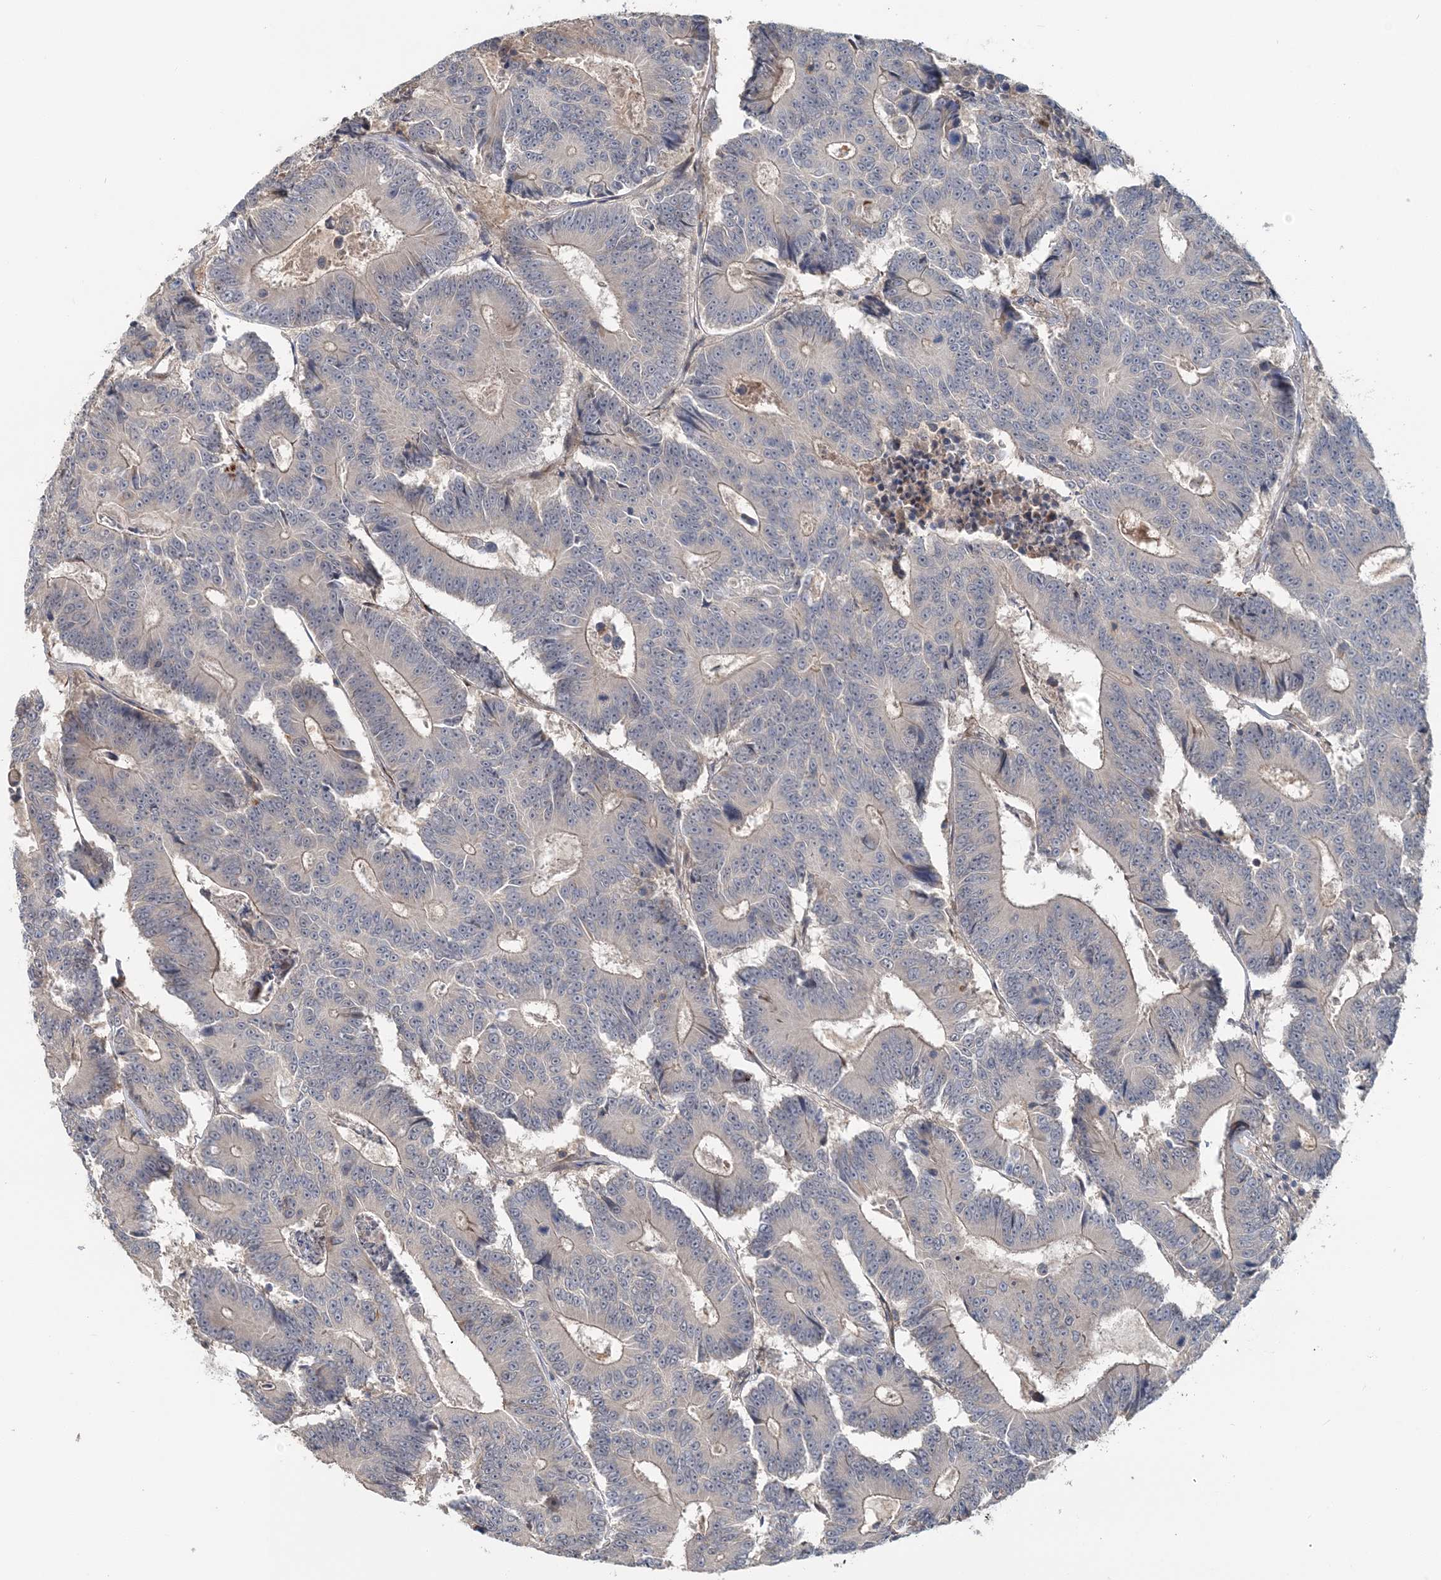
{"staining": {"intensity": "negative", "quantity": "none", "location": "none"}, "tissue": "colorectal cancer", "cell_type": "Tumor cells", "image_type": "cancer", "snomed": [{"axis": "morphology", "description": "Adenocarcinoma, NOS"}, {"axis": "topography", "description": "Colon"}], "caption": "DAB immunohistochemical staining of adenocarcinoma (colorectal) displays no significant staining in tumor cells. Brightfield microscopy of immunohistochemistry (IHC) stained with DAB (brown) and hematoxylin (blue), captured at high magnification.", "gene": "RNF25", "patient": {"sex": "male", "age": 83}}